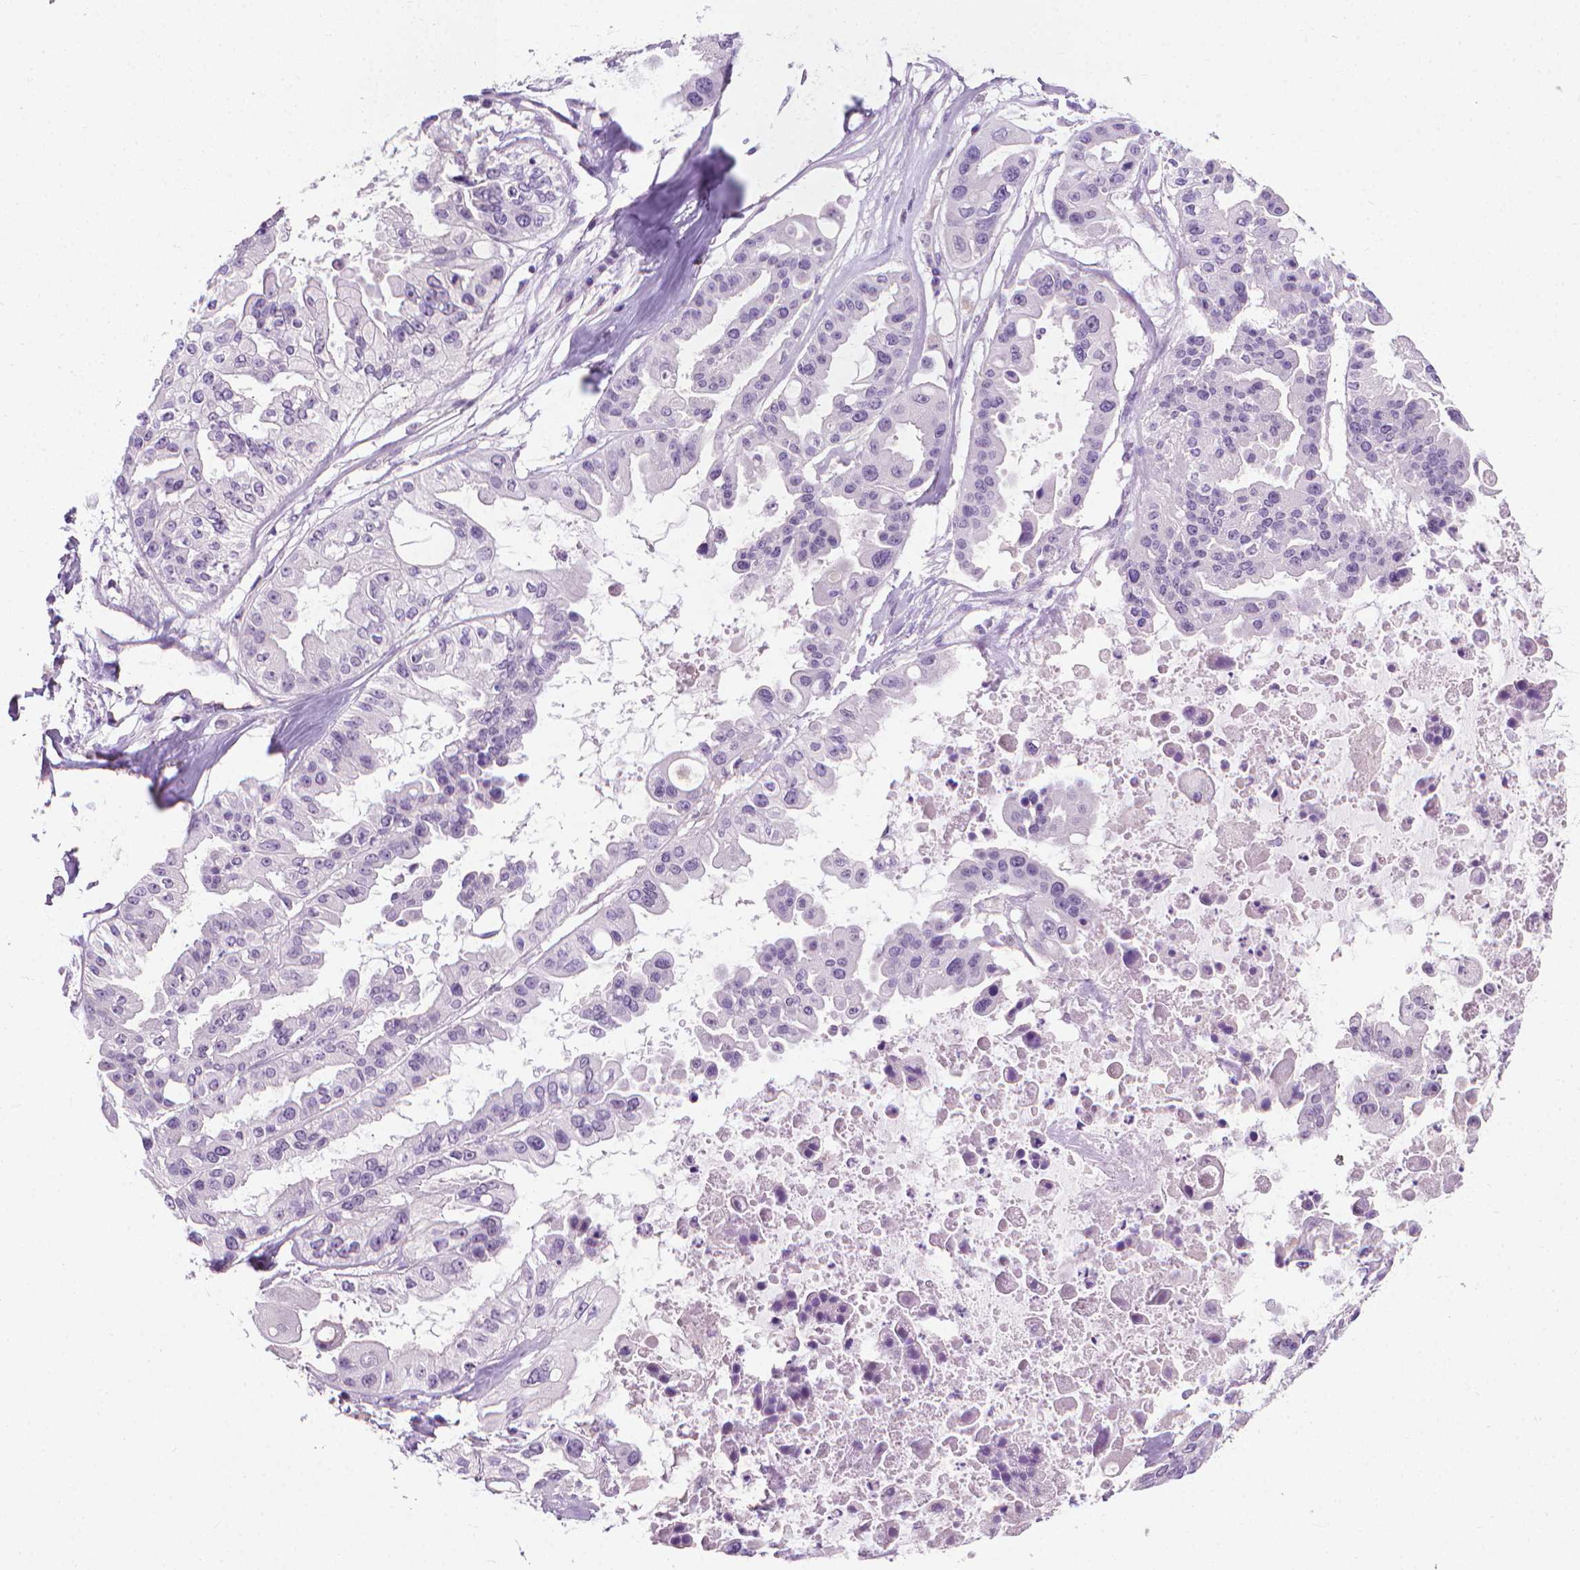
{"staining": {"intensity": "negative", "quantity": "none", "location": "none"}, "tissue": "ovarian cancer", "cell_type": "Tumor cells", "image_type": "cancer", "snomed": [{"axis": "morphology", "description": "Cystadenocarcinoma, serous, NOS"}, {"axis": "topography", "description": "Ovary"}], "caption": "Tumor cells show no significant protein expression in ovarian cancer (serous cystadenocarcinoma). (DAB immunohistochemistry, high magnification).", "gene": "KRT73", "patient": {"sex": "female", "age": 56}}